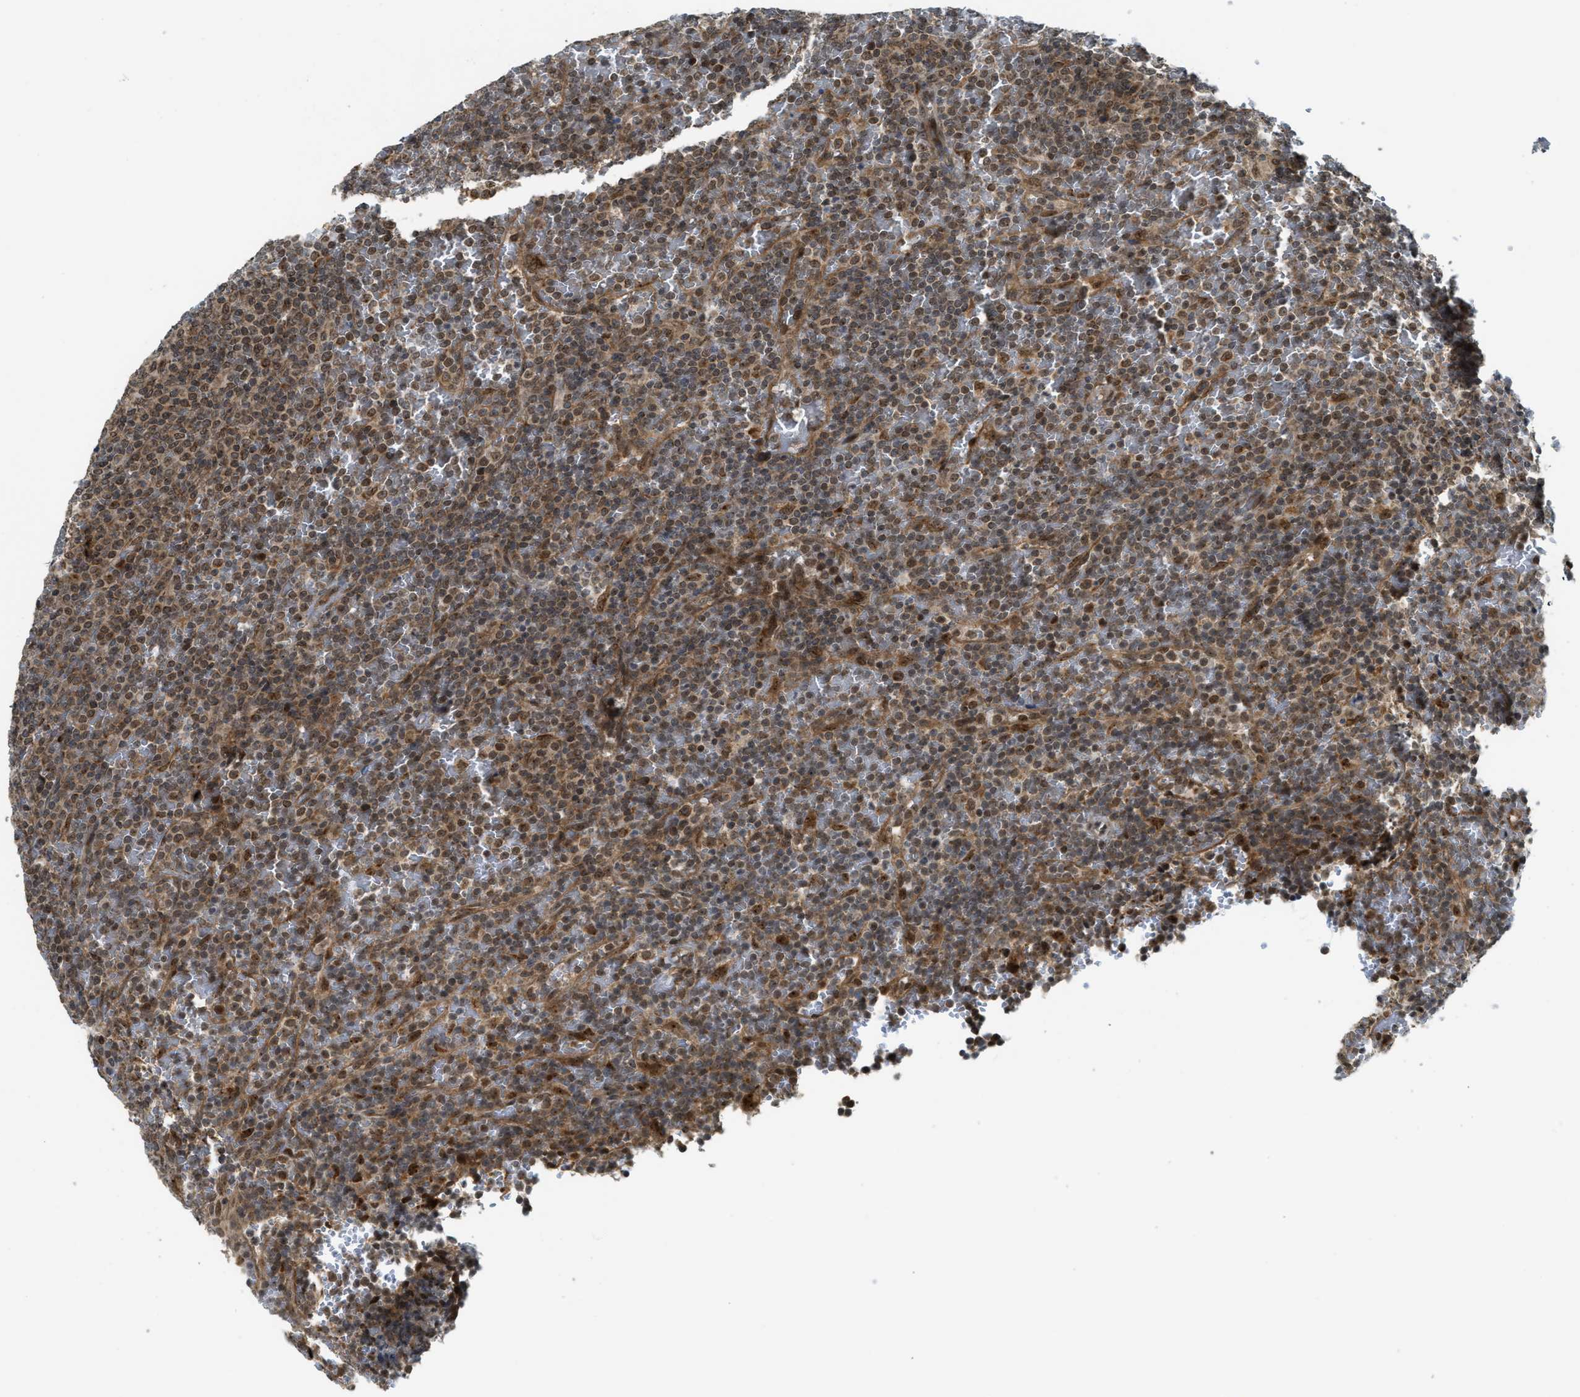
{"staining": {"intensity": "moderate", "quantity": "25%-75%", "location": "nuclear"}, "tissue": "lymphoma", "cell_type": "Tumor cells", "image_type": "cancer", "snomed": [{"axis": "morphology", "description": "Malignant lymphoma, non-Hodgkin's type, Low grade"}, {"axis": "topography", "description": "Spleen"}], "caption": "DAB immunohistochemical staining of human lymphoma shows moderate nuclear protein staining in approximately 25%-75% of tumor cells. The staining is performed using DAB (3,3'-diaminobenzidine) brown chromogen to label protein expression. The nuclei are counter-stained blue using hematoxylin.", "gene": "TACC1", "patient": {"sex": "female", "age": 77}}